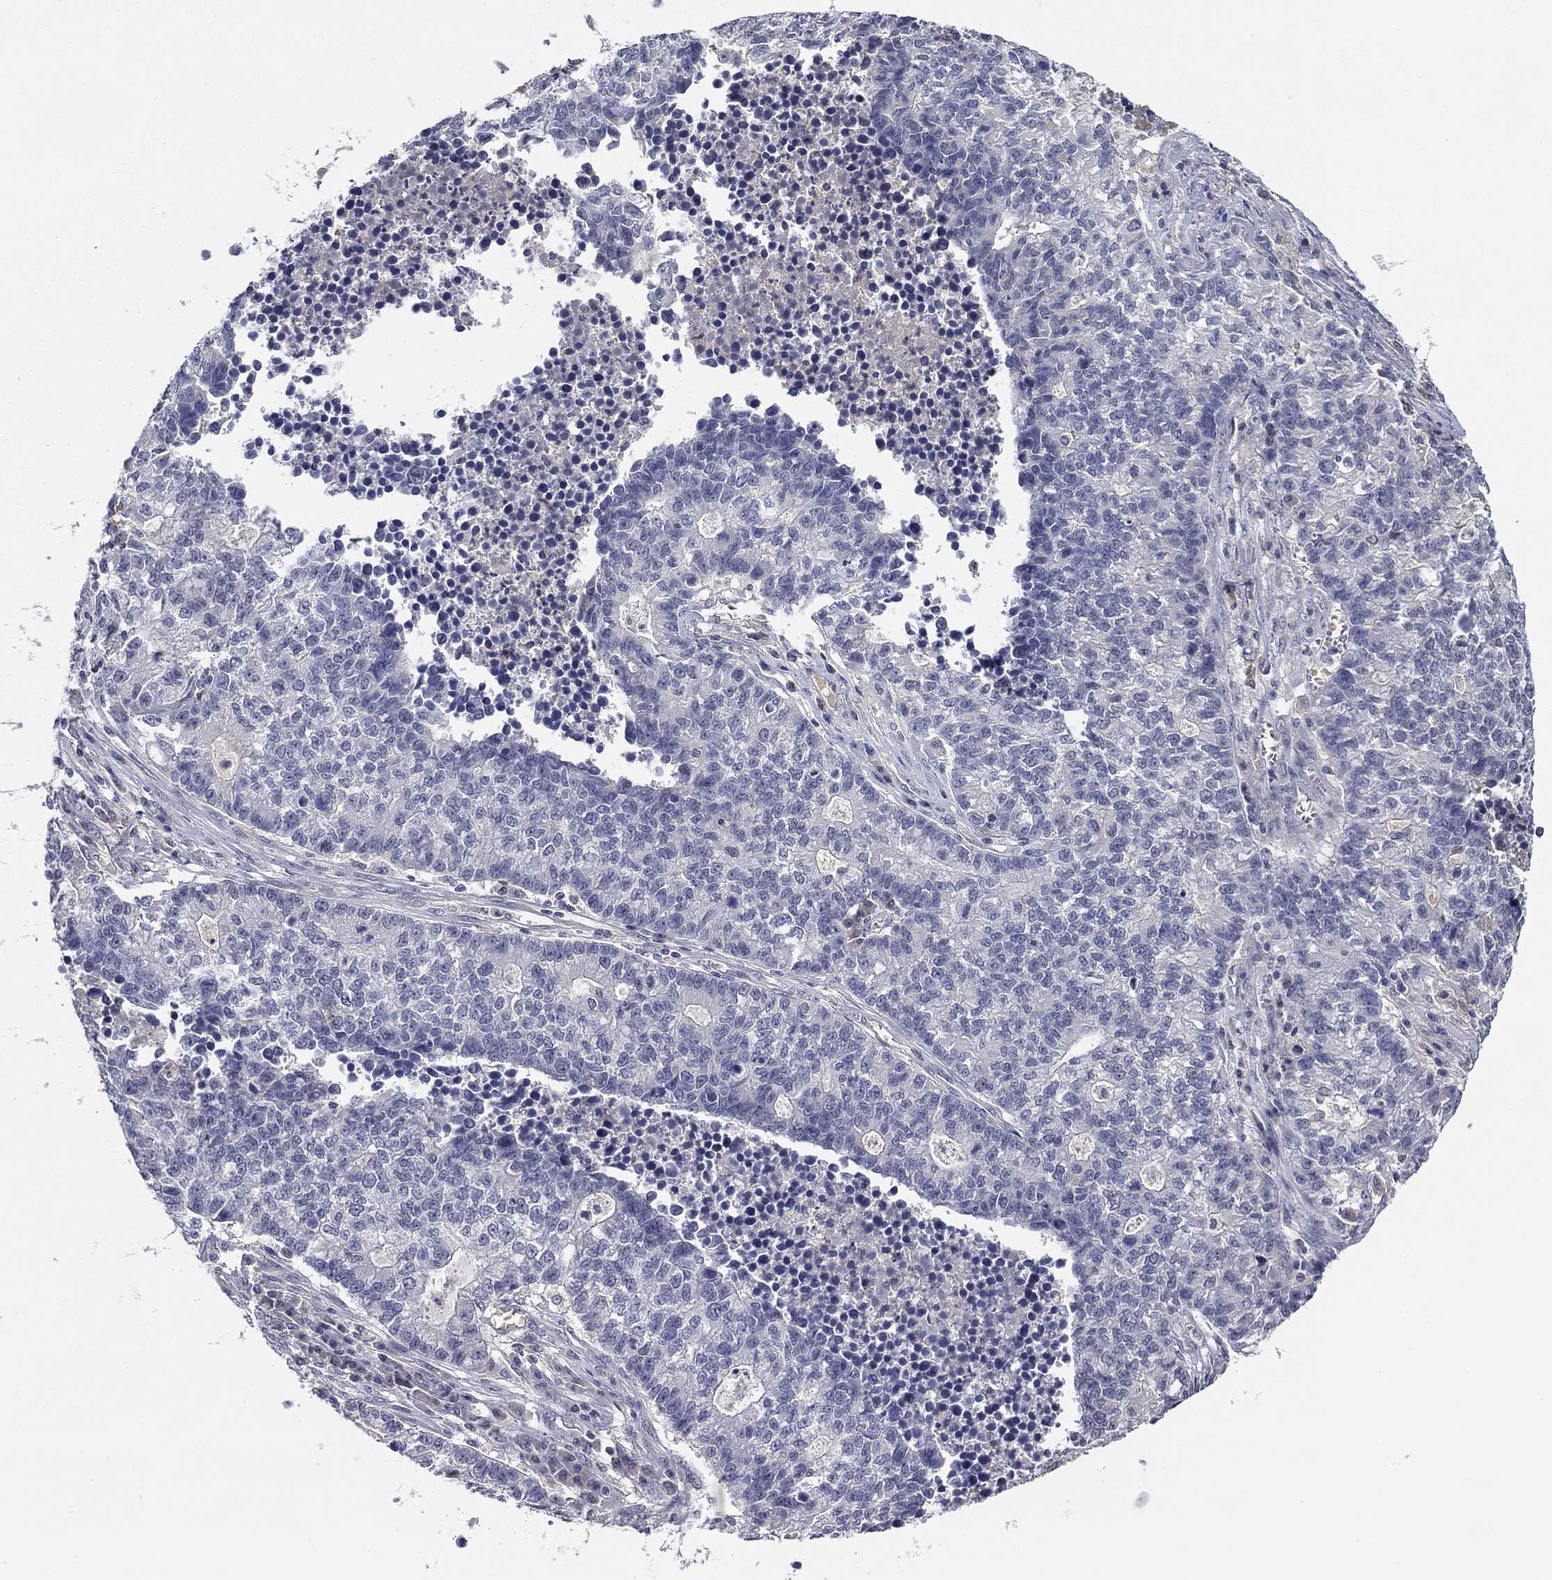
{"staining": {"intensity": "negative", "quantity": "none", "location": "none"}, "tissue": "lung cancer", "cell_type": "Tumor cells", "image_type": "cancer", "snomed": [{"axis": "morphology", "description": "Adenocarcinoma, NOS"}, {"axis": "topography", "description": "Lung"}], "caption": "This image is of adenocarcinoma (lung) stained with immunohistochemistry to label a protein in brown with the nuclei are counter-stained blue. There is no staining in tumor cells. Brightfield microscopy of IHC stained with DAB (3,3'-diaminobenzidine) (brown) and hematoxylin (blue), captured at high magnification.", "gene": "DDTL", "patient": {"sex": "male", "age": 57}}